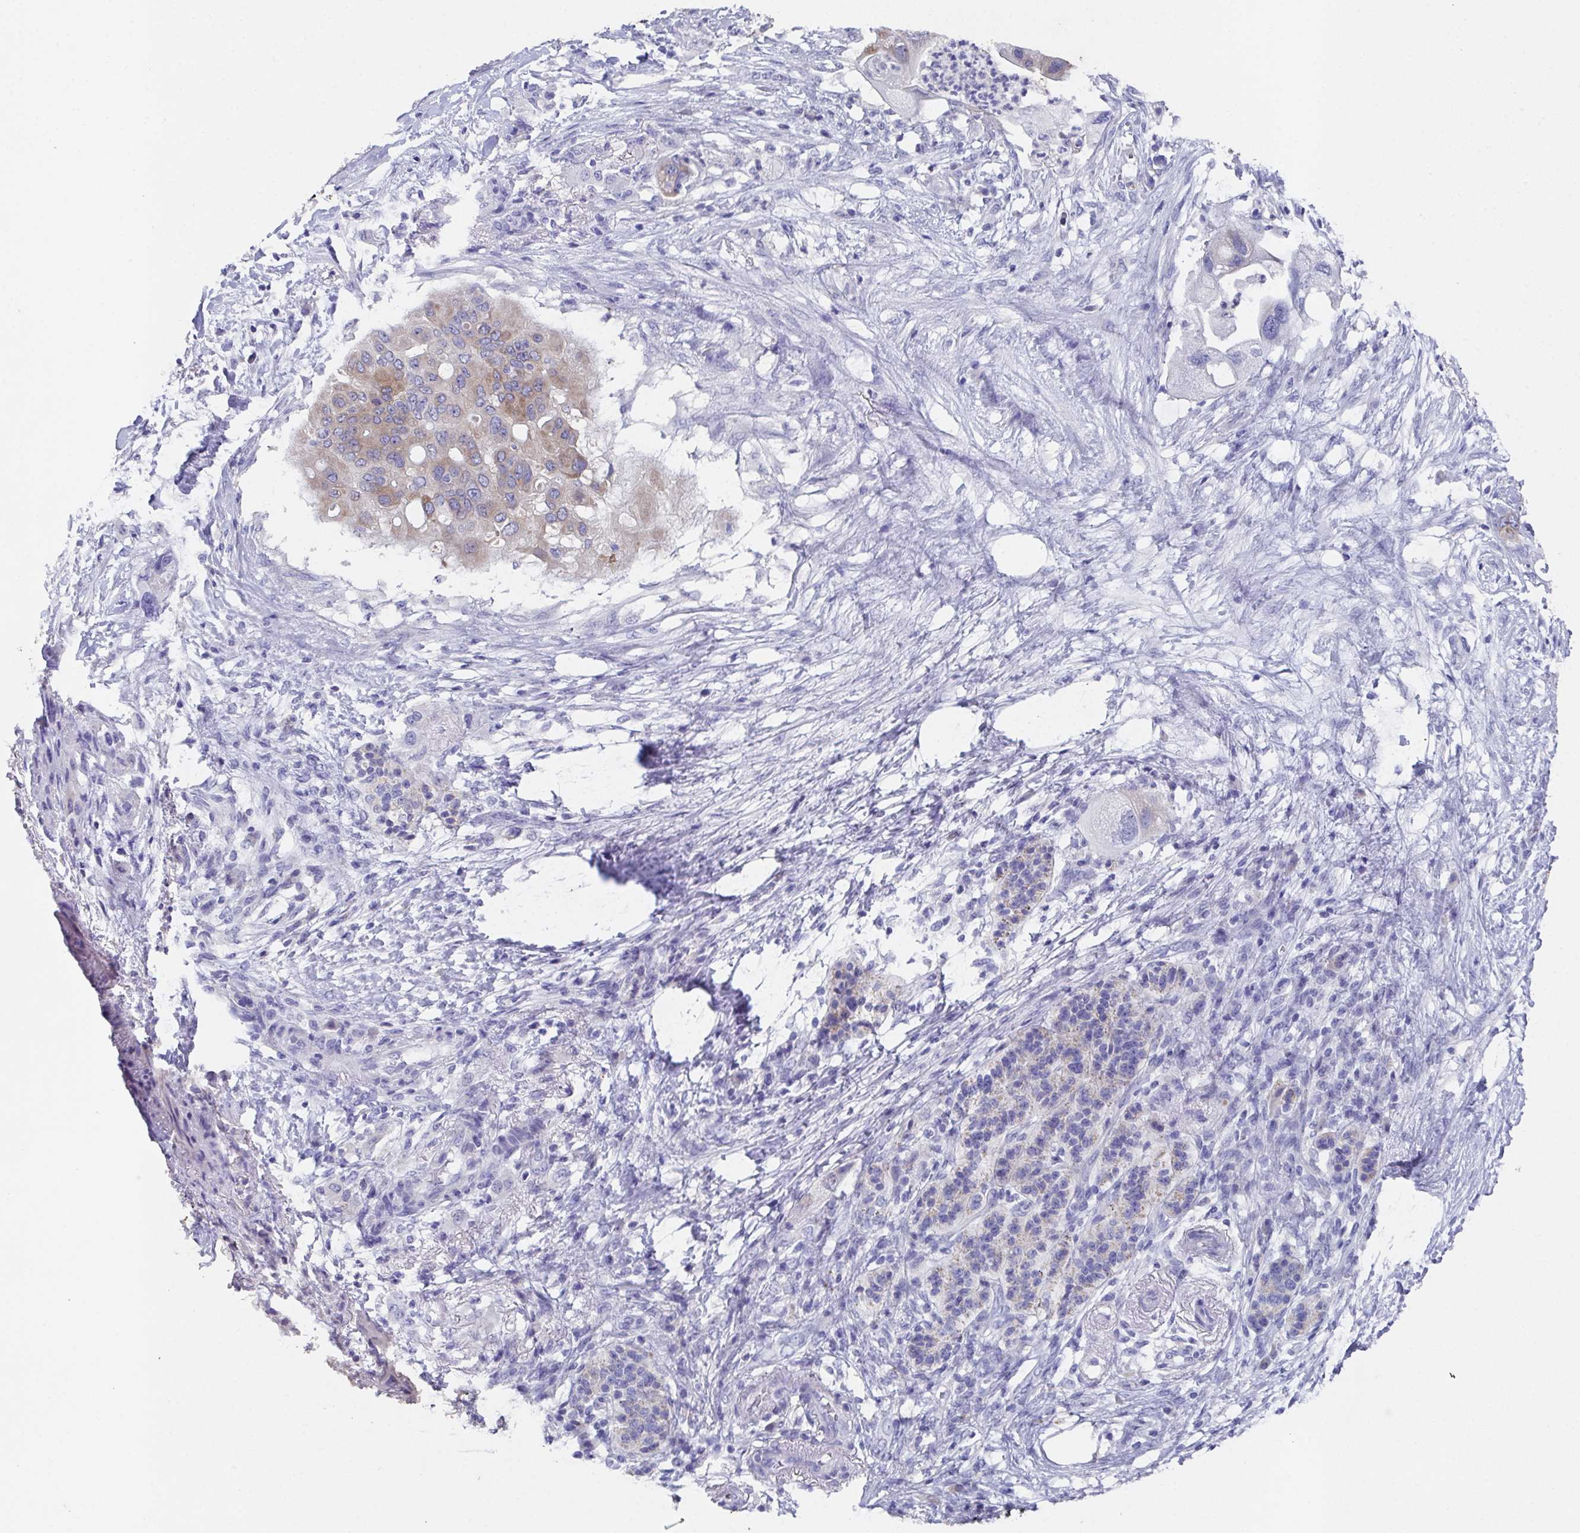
{"staining": {"intensity": "moderate", "quantity": "25%-75%", "location": "cytoplasmic/membranous"}, "tissue": "pancreatic cancer", "cell_type": "Tumor cells", "image_type": "cancer", "snomed": [{"axis": "morphology", "description": "Adenocarcinoma, NOS"}, {"axis": "topography", "description": "Pancreas"}], "caption": "Adenocarcinoma (pancreatic) stained with DAB (3,3'-diaminobenzidine) IHC displays medium levels of moderate cytoplasmic/membranous expression in approximately 25%-75% of tumor cells. (DAB IHC with brightfield microscopy, high magnification).", "gene": "SSC4D", "patient": {"sex": "female", "age": 72}}